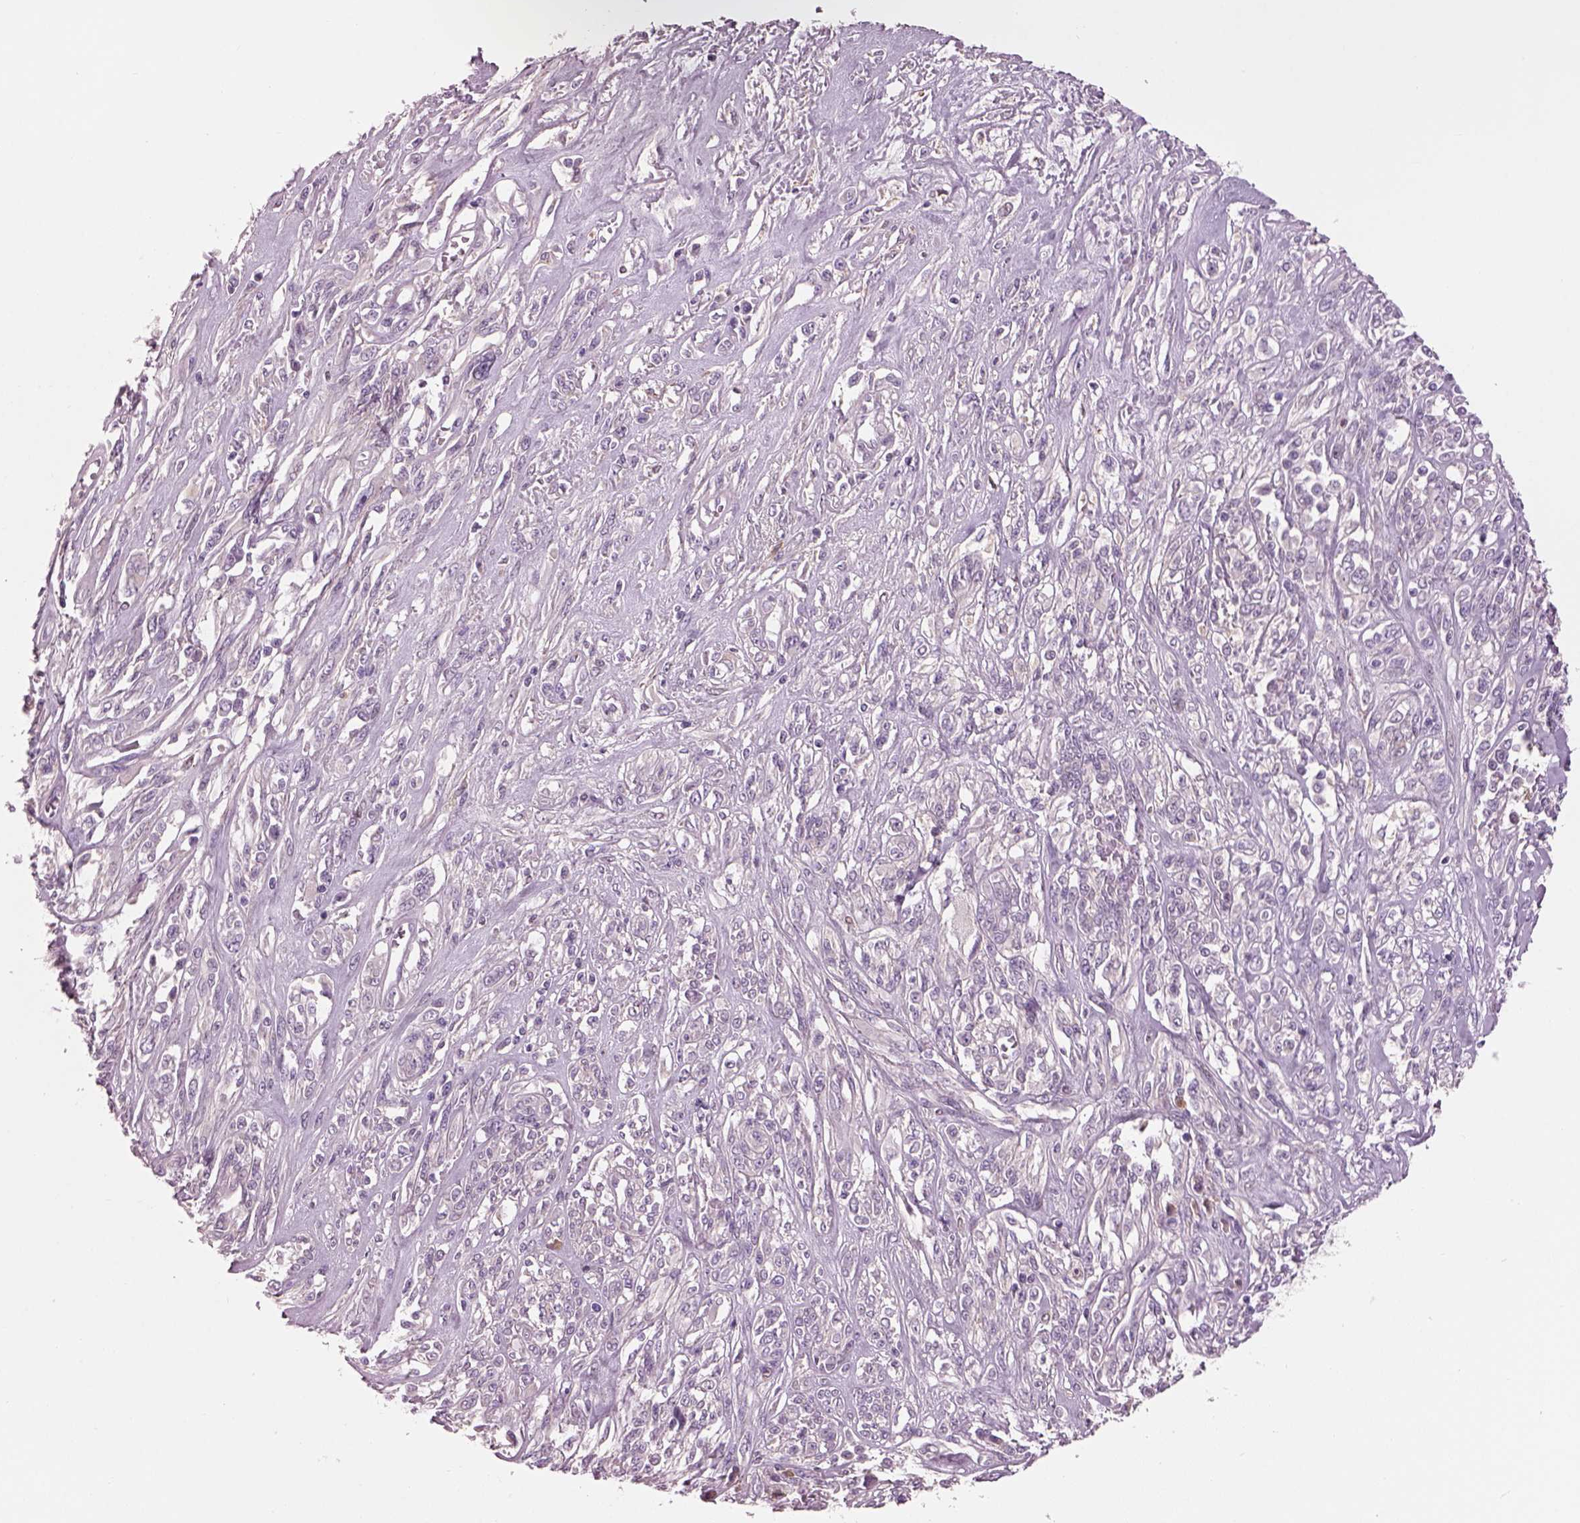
{"staining": {"intensity": "negative", "quantity": "none", "location": "none"}, "tissue": "melanoma", "cell_type": "Tumor cells", "image_type": "cancer", "snomed": [{"axis": "morphology", "description": "Malignant melanoma, NOS"}, {"axis": "topography", "description": "Skin"}], "caption": "Protein analysis of malignant melanoma shows no significant expression in tumor cells.", "gene": "ADGRG5", "patient": {"sex": "female", "age": 91}}